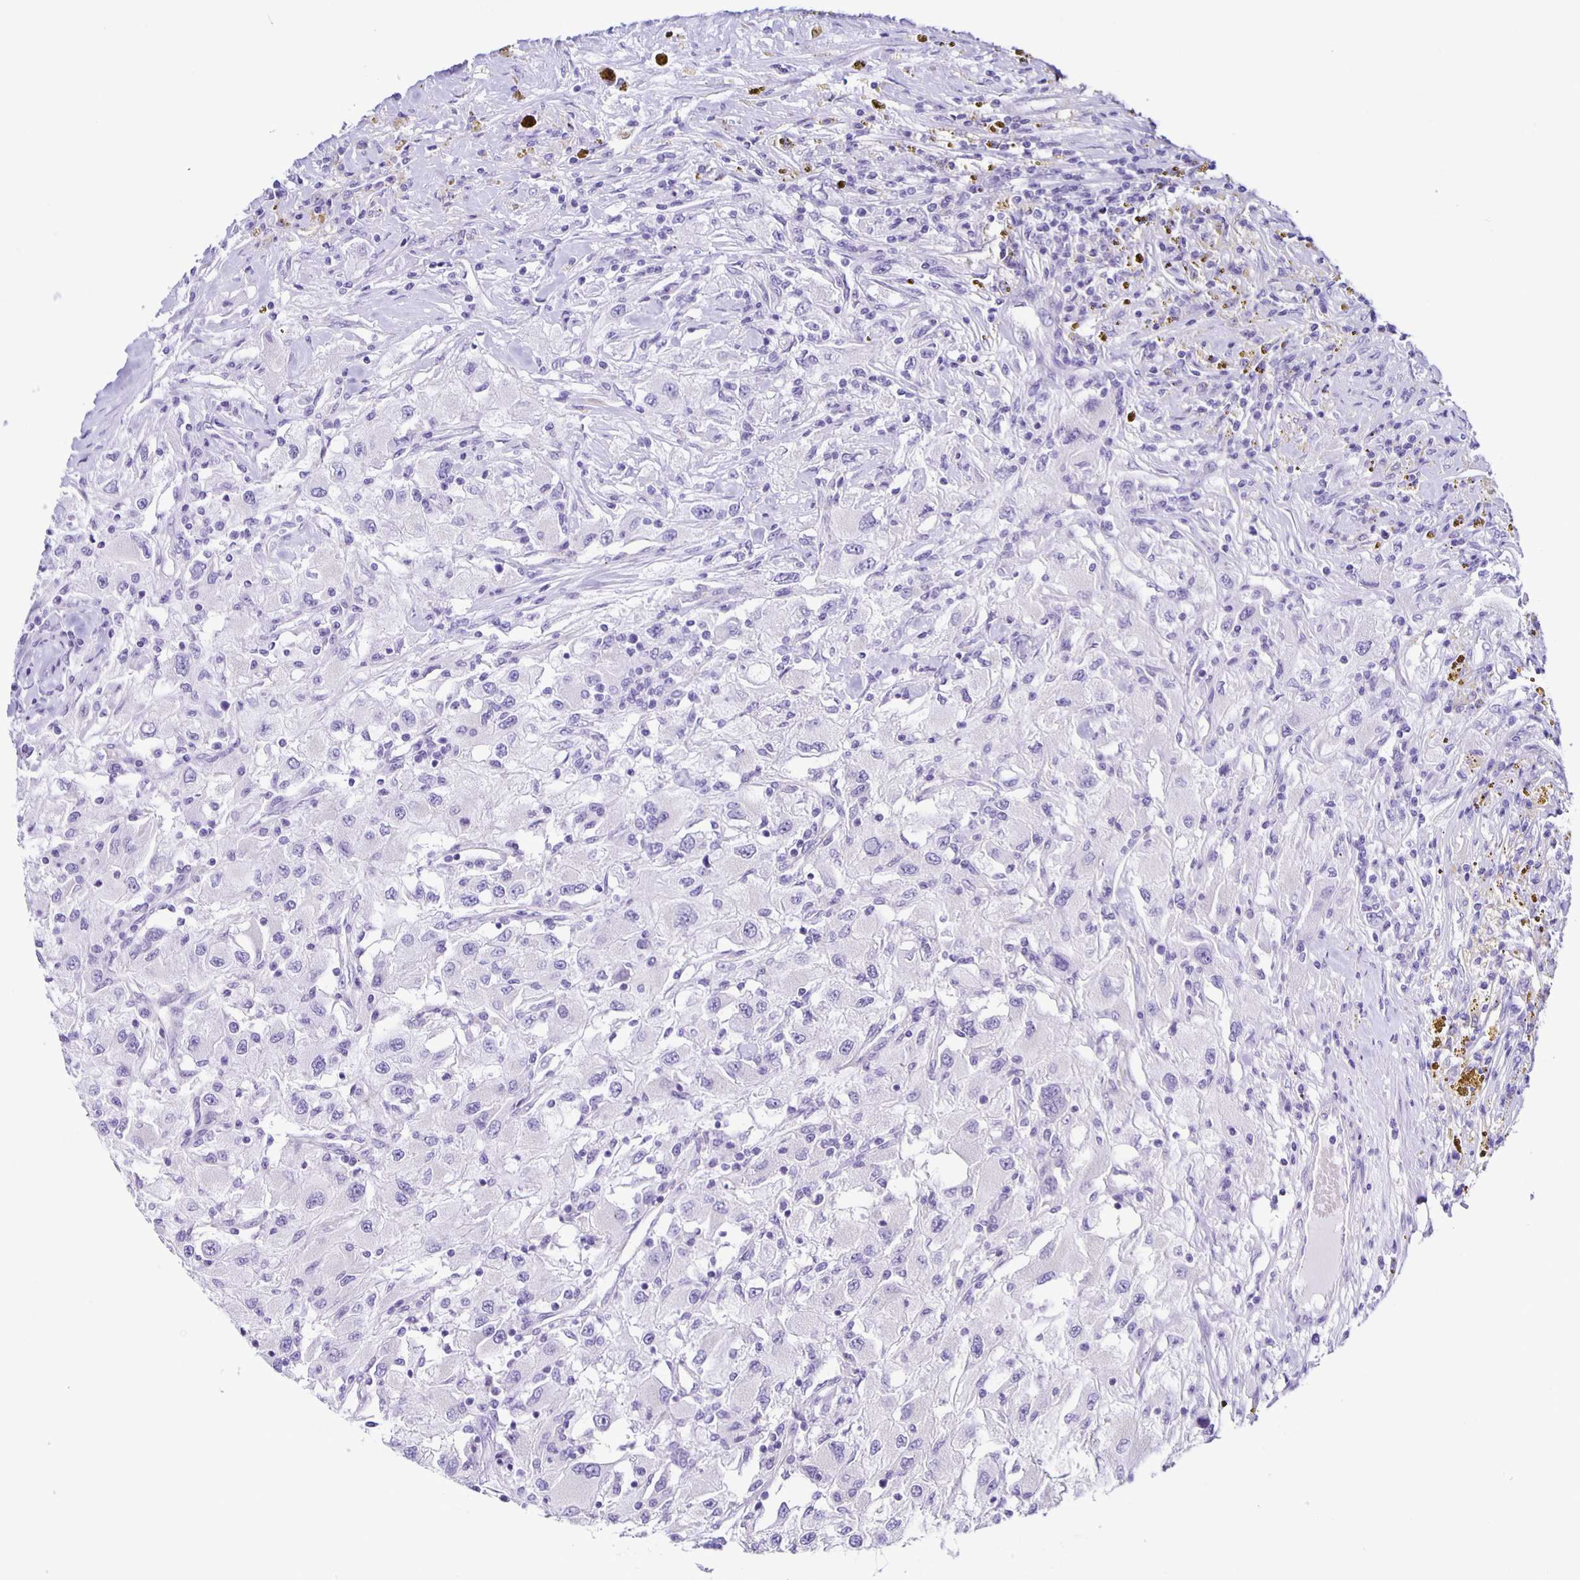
{"staining": {"intensity": "negative", "quantity": "none", "location": "none"}, "tissue": "renal cancer", "cell_type": "Tumor cells", "image_type": "cancer", "snomed": [{"axis": "morphology", "description": "Adenocarcinoma, NOS"}, {"axis": "topography", "description": "Kidney"}], "caption": "DAB immunohistochemical staining of renal cancer (adenocarcinoma) shows no significant positivity in tumor cells.", "gene": "AQP6", "patient": {"sex": "female", "age": 67}}